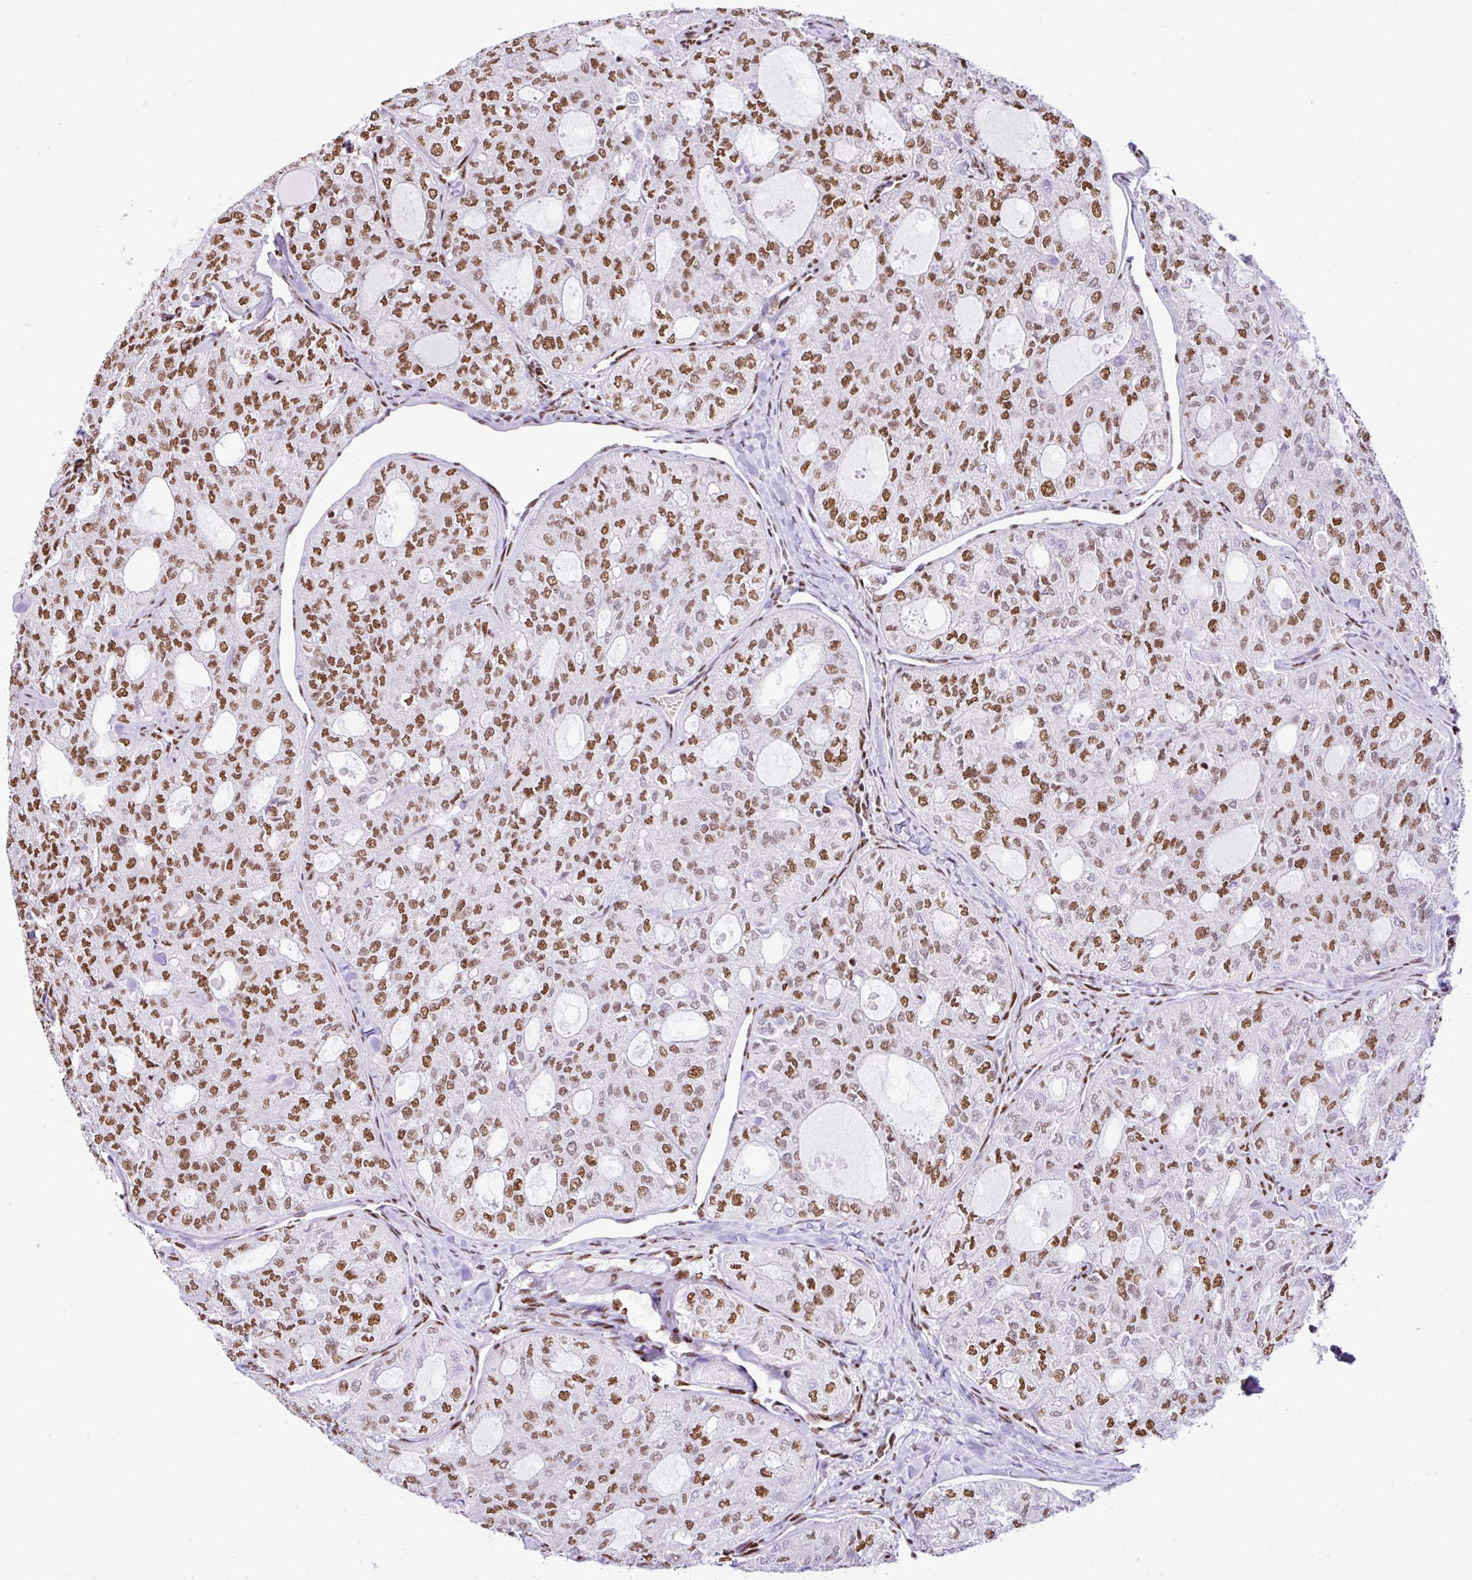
{"staining": {"intensity": "moderate", "quantity": "25%-75%", "location": "nuclear"}, "tissue": "thyroid cancer", "cell_type": "Tumor cells", "image_type": "cancer", "snomed": [{"axis": "morphology", "description": "Follicular adenoma carcinoma, NOS"}, {"axis": "topography", "description": "Thyroid gland"}], "caption": "High-power microscopy captured an IHC image of follicular adenoma carcinoma (thyroid), revealing moderate nuclear expression in approximately 25%-75% of tumor cells.", "gene": "RARG", "patient": {"sex": "male", "age": 75}}